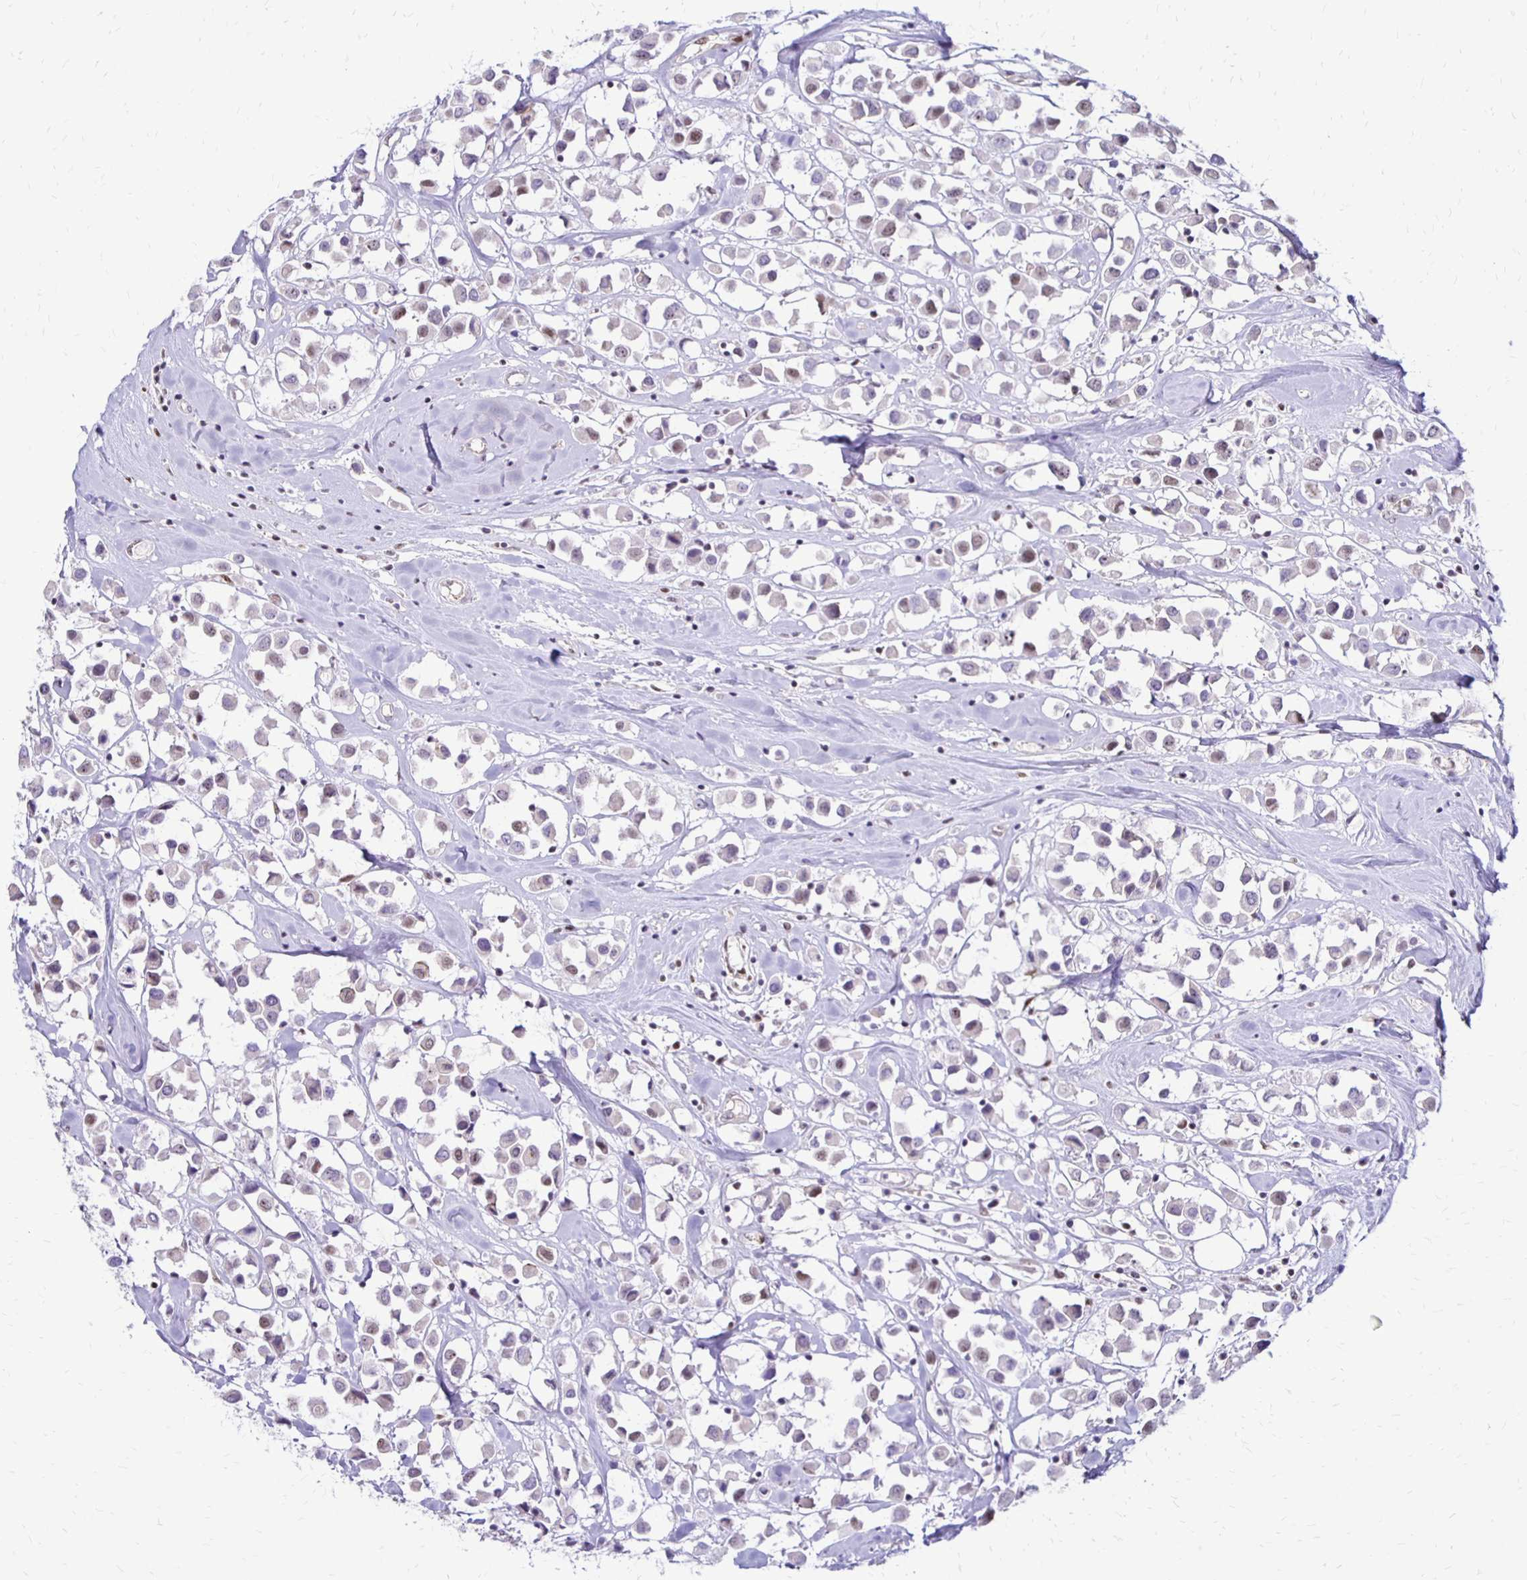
{"staining": {"intensity": "weak", "quantity": "<25%", "location": "nuclear"}, "tissue": "breast cancer", "cell_type": "Tumor cells", "image_type": "cancer", "snomed": [{"axis": "morphology", "description": "Duct carcinoma"}, {"axis": "topography", "description": "Breast"}], "caption": "This is a image of immunohistochemistry (IHC) staining of breast cancer (invasive ductal carcinoma), which shows no positivity in tumor cells. (Brightfield microscopy of DAB (3,3'-diaminobenzidine) immunohistochemistry at high magnification).", "gene": "DDB2", "patient": {"sex": "female", "age": 61}}